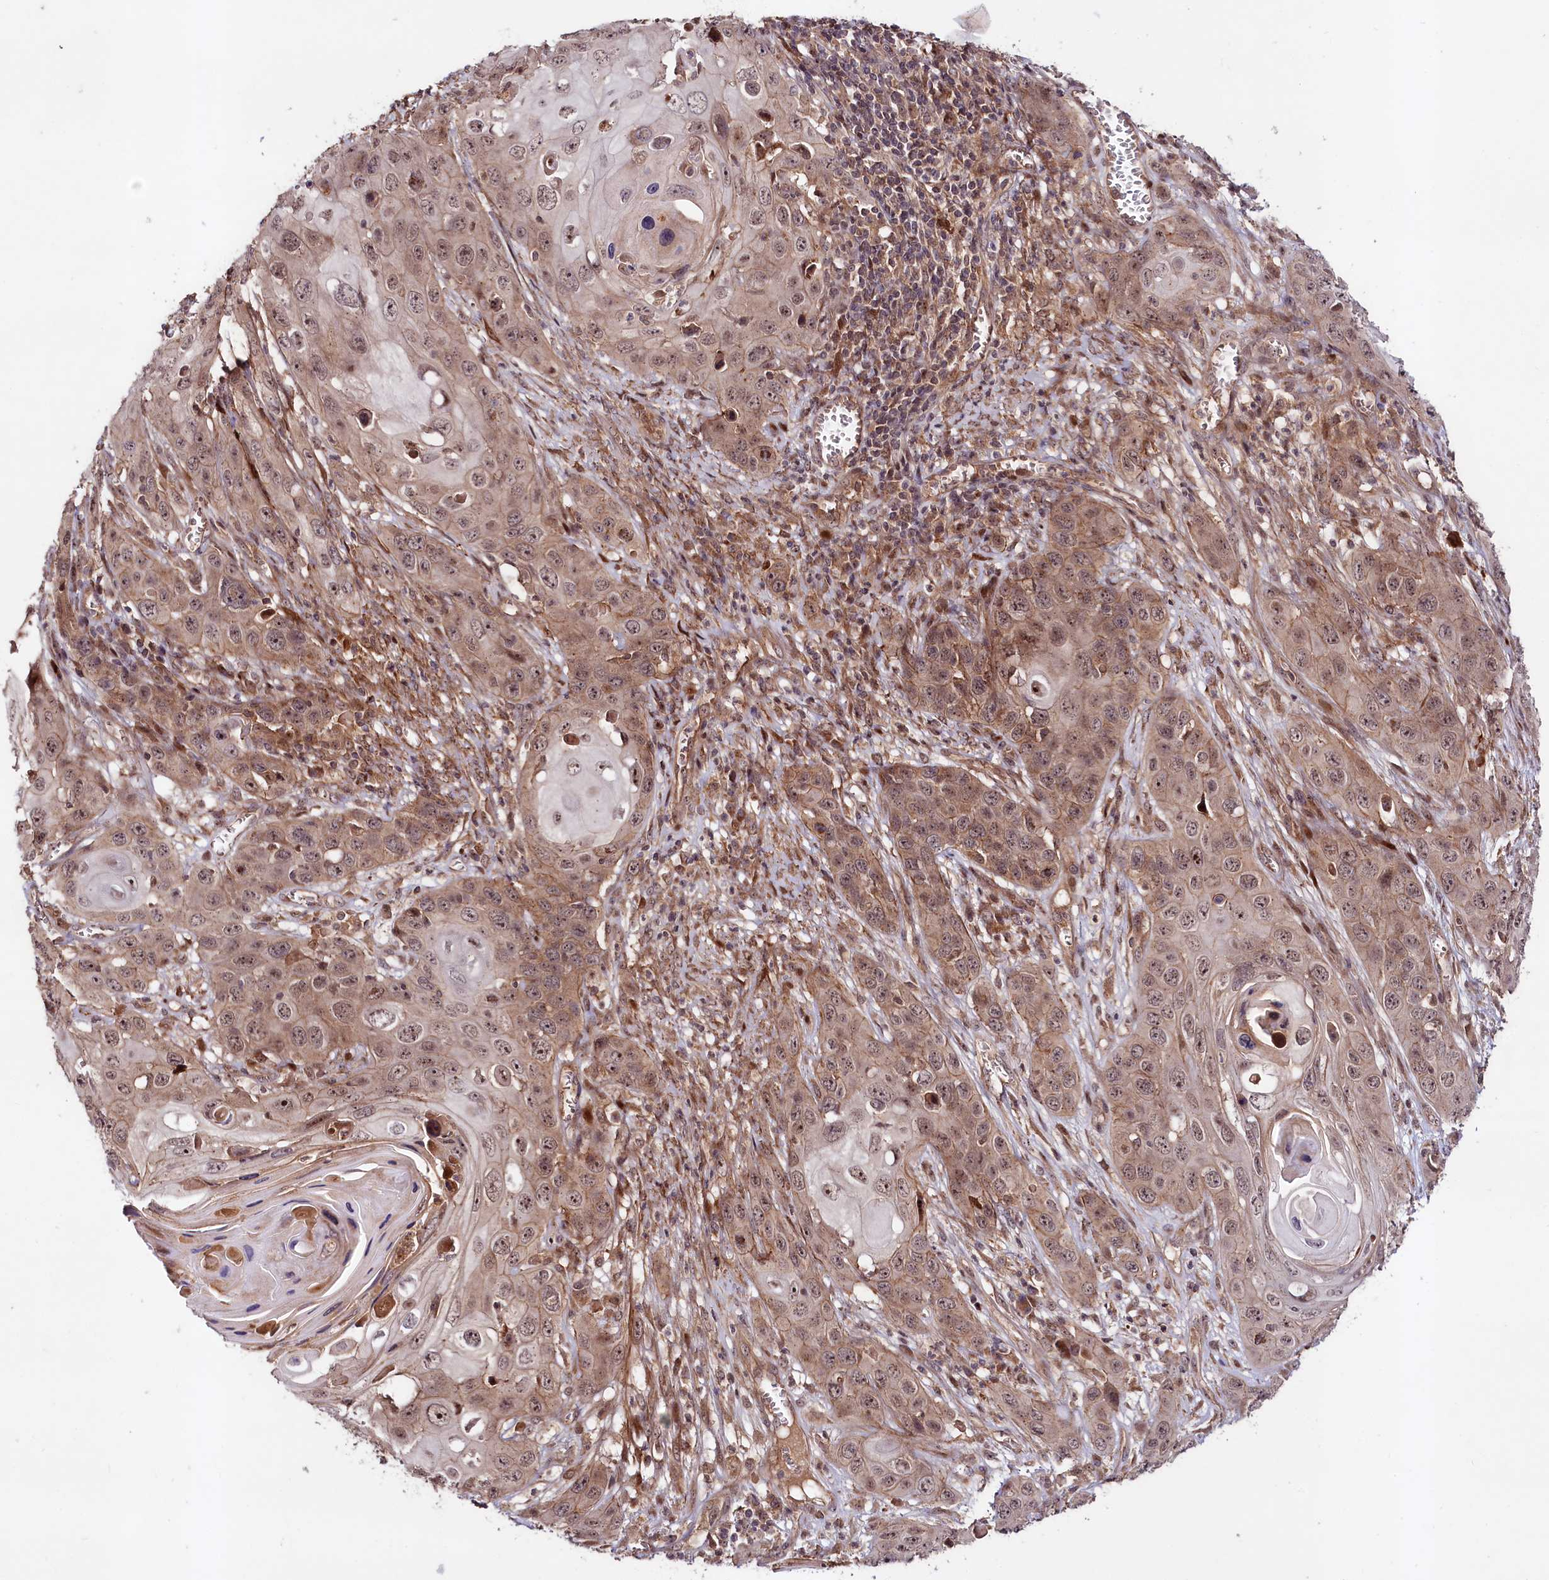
{"staining": {"intensity": "moderate", "quantity": ">75%", "location": "cytoplasmic/membranous,nuclear"}, "tissue": "skin cancer", "cell_type": "Tumor cells", "image_type": "cancer", "snomed": [{"axis": "morphology", "description": "Squamous cell carcinoma, NOS"}, {"axis": "topography", "description": "Skin"}], "caption": "Human skin cancer (squamous cell carcinoma) stained with a protein marker displays moderate staining in tumor cells.", "gene": "NEDD1", "patient": {"sex": "male", "age": 55}}